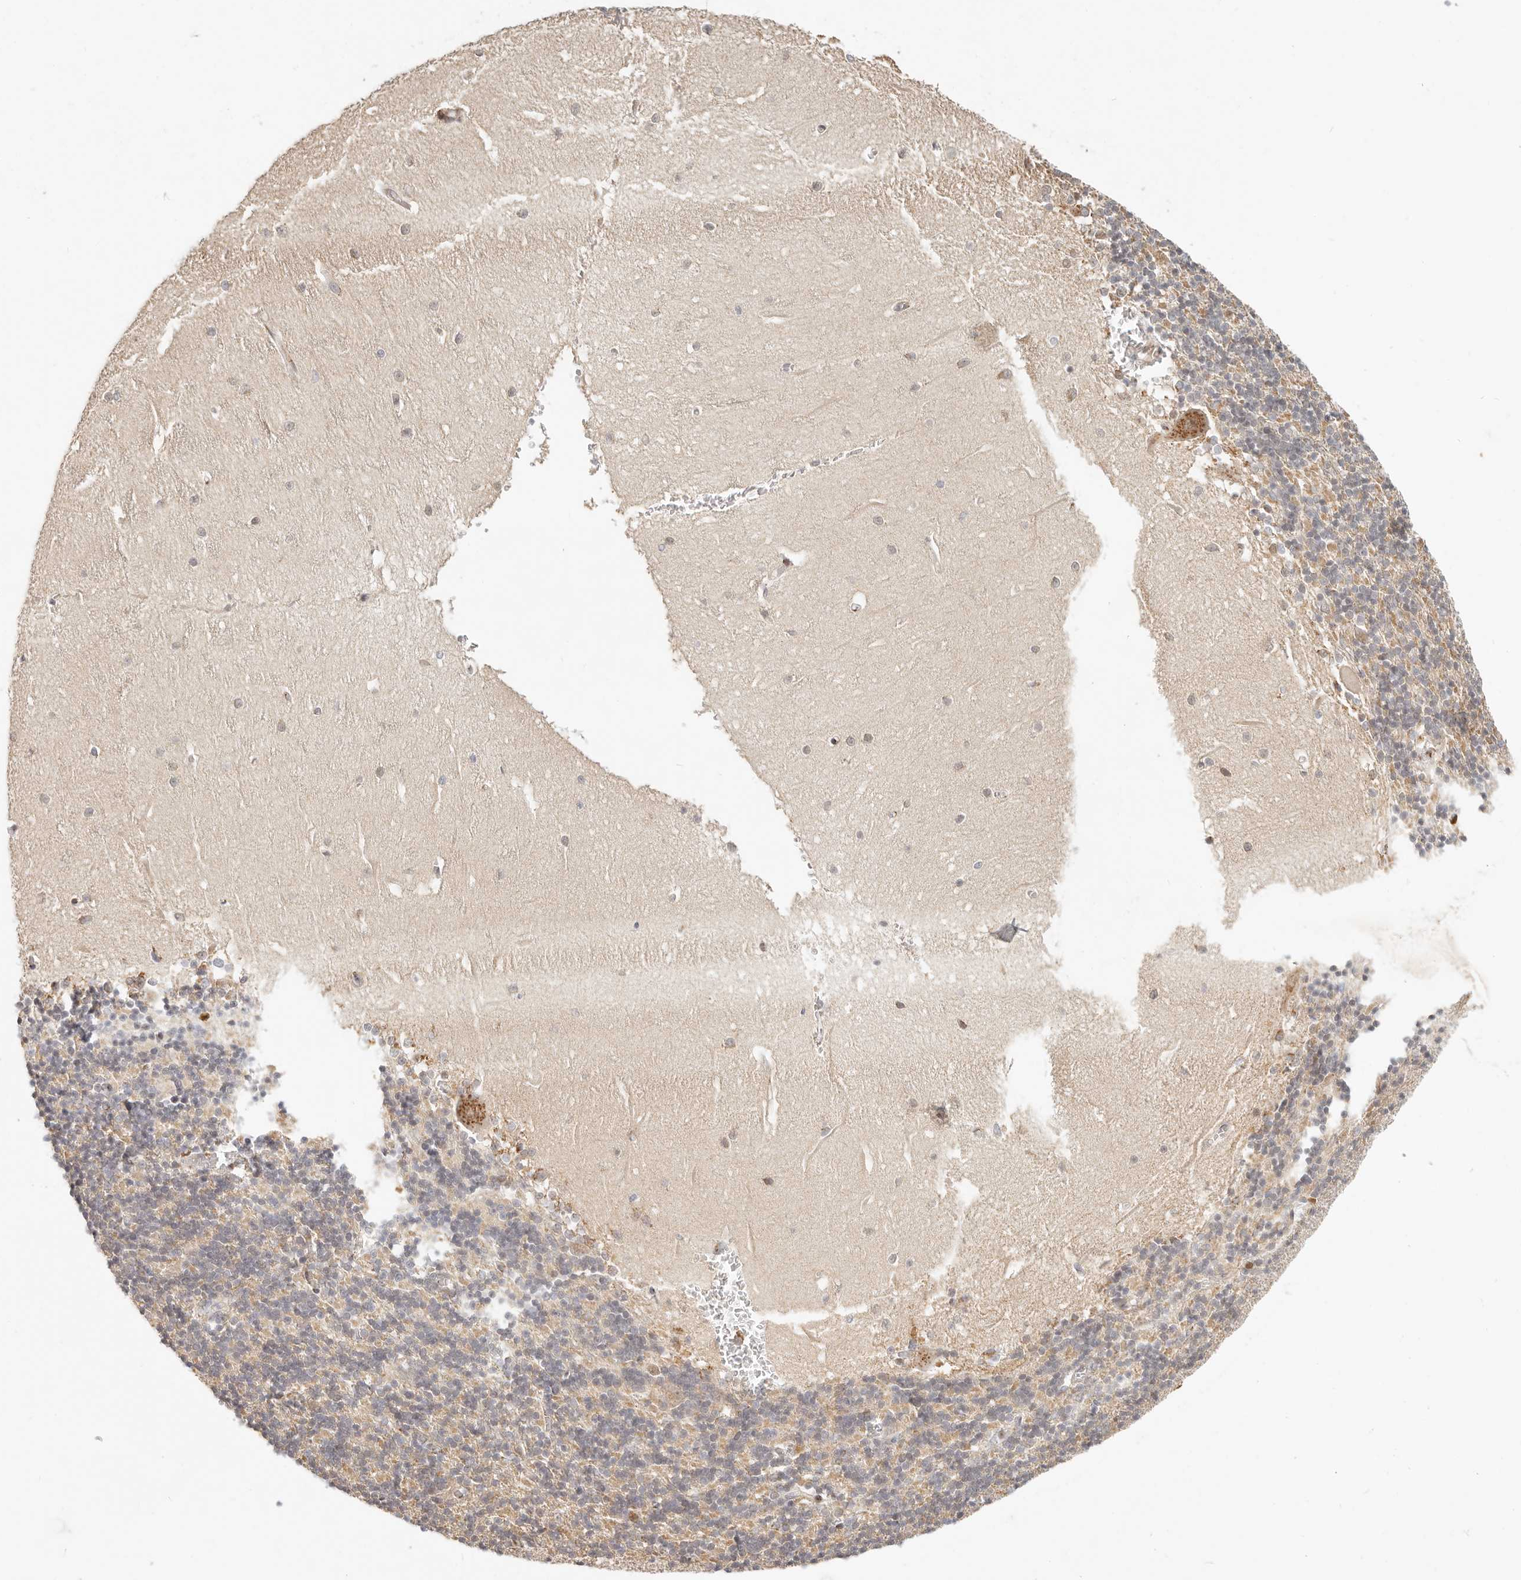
{"staining": {"intensity": "moderate", "quantity": "25%-75%", "location": "cytoplasmic/membranous"}, "tissue": "cerebellum", "cell_type": "Cells in granular layer", "image_type": "normal", "snomed": [{"axis": "morphology", "description": "Normal tissue, NOS"}, {"axis": "topography", "description": "Cerebellum"}], "caption": "Benign cerebellum was stained to show a protein in brown. There is medium levels of moderate cytoplasmic/membranous expression in about 25%-75% of cells in granular layer.", "gene": "FAM20B", "patient": {"sex": "male", "age": 37}}